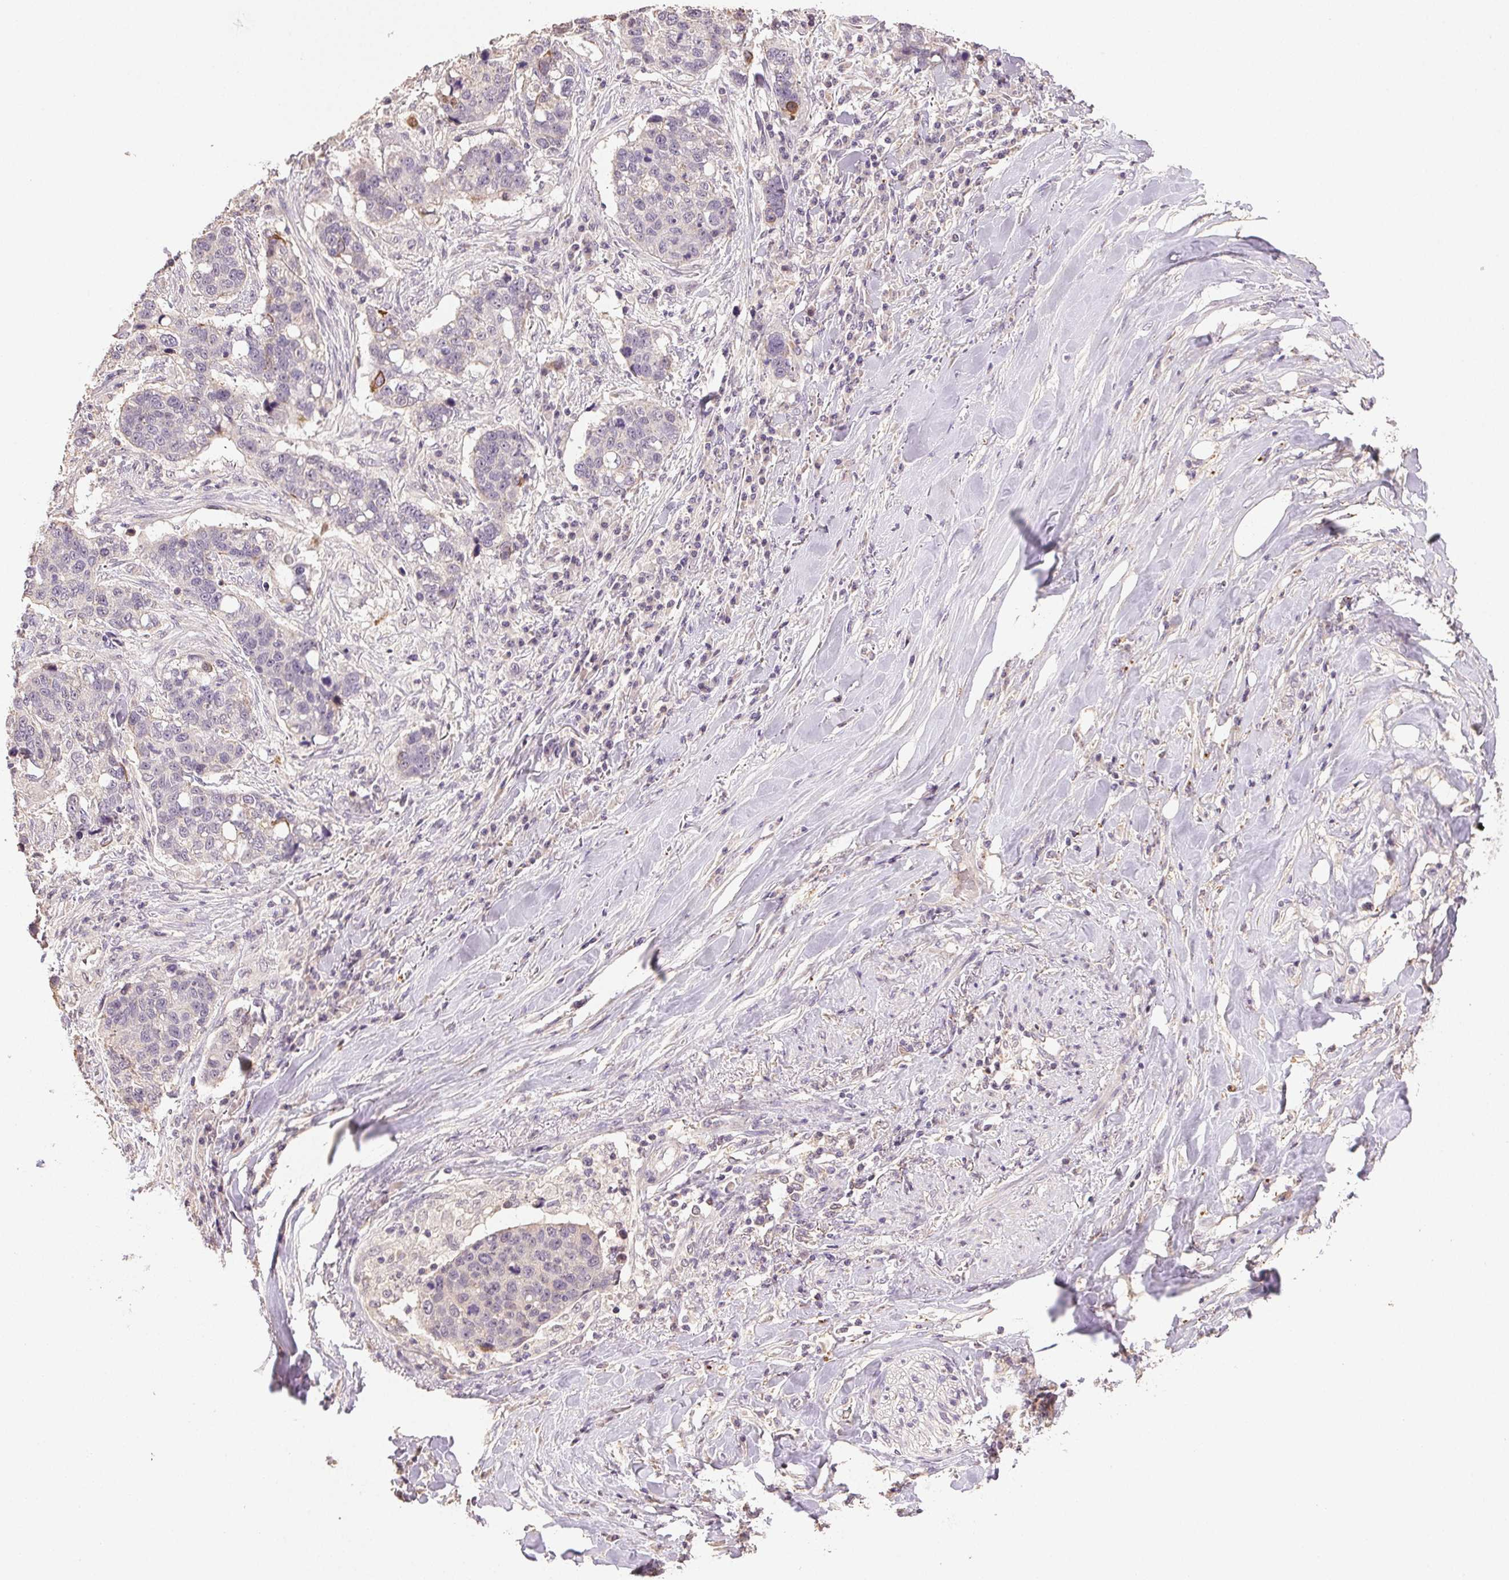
{"staining": {"intensity": "moderate", "quantity": "<25%", "location": "cytoplasmic/membranous"}, "tissue": "lung cancer", "cell_type": "Tumor cells", "image_type": "cancer", "snomed": [{"axis": "morphology", "description": "Squamous cell carcinoma, NOS"}, {"axis": "topography", "description": "Lymph node"}, {"axis": "topography", "description": "Lung"}], "caption": "Lung cancer (squamous cell carcinoma) stained with a protein marker demonstrates moderate staining in tumor cells.", "gene": "TMEM253", "patient": {"sex": "male", "age": 61}}